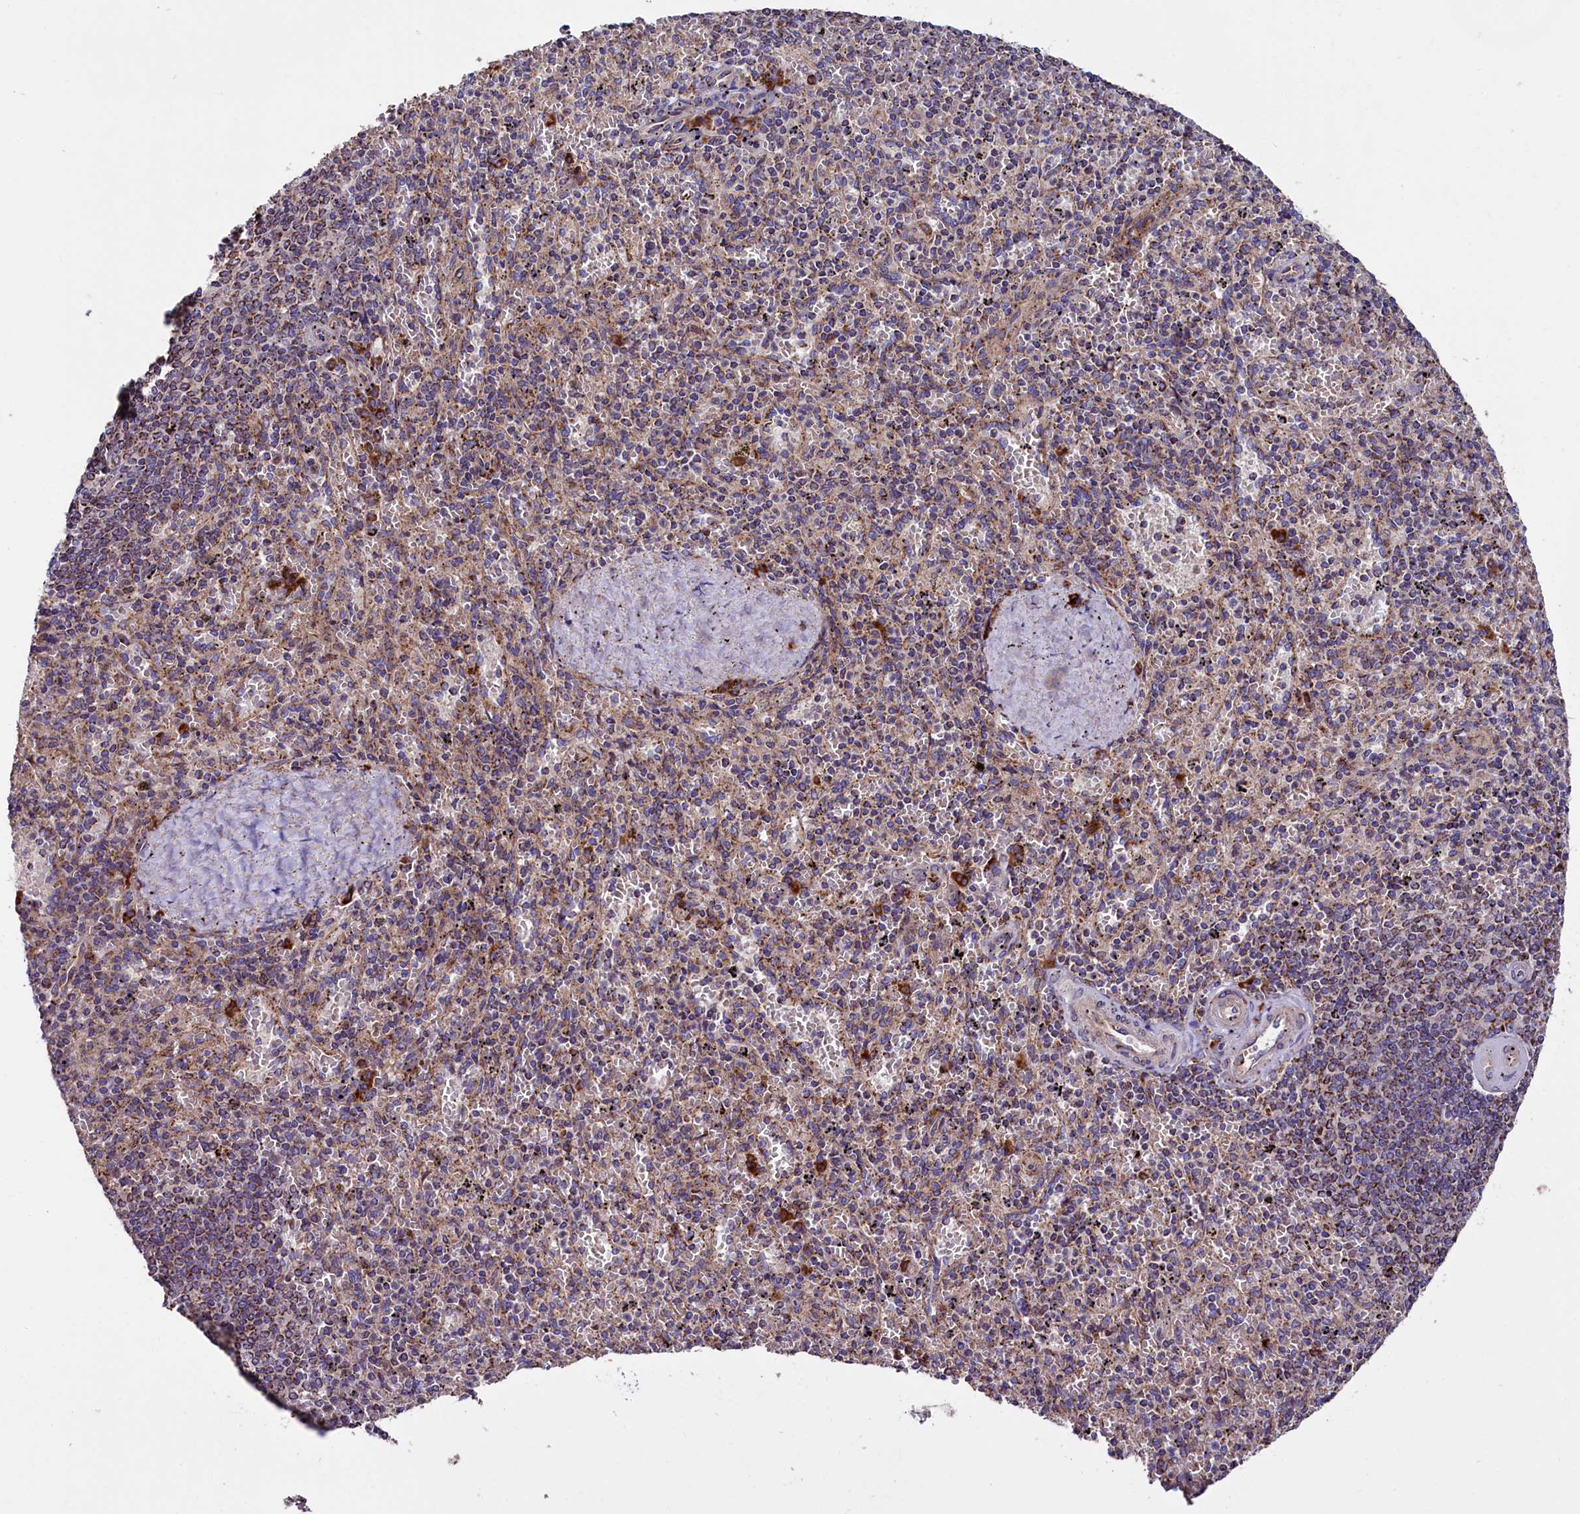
{"staining": {"intensity": "weak", "quantity": "25%-75%", "location": "cytoplasmic/membranous"}, "tissue": "spleen", "cell_type": "Cells in red pulp", "image_type": "normal", "snomed": [{"axis": "morphology", "description": "Normal tissue, NOS"}, {"axis": "topography", "description": "Spleen"}], "caption": "DAB immunohistochemical staining of normal spleen shows weak cytoplasmic/membranous protein positivity in about 25%-75% of cells in red pulp. (DAB IHC, brown staining for protein, blue staining for nuclei).", "gene": "ZSWIM1", "patient": {"sex": "male", "age": 82}}